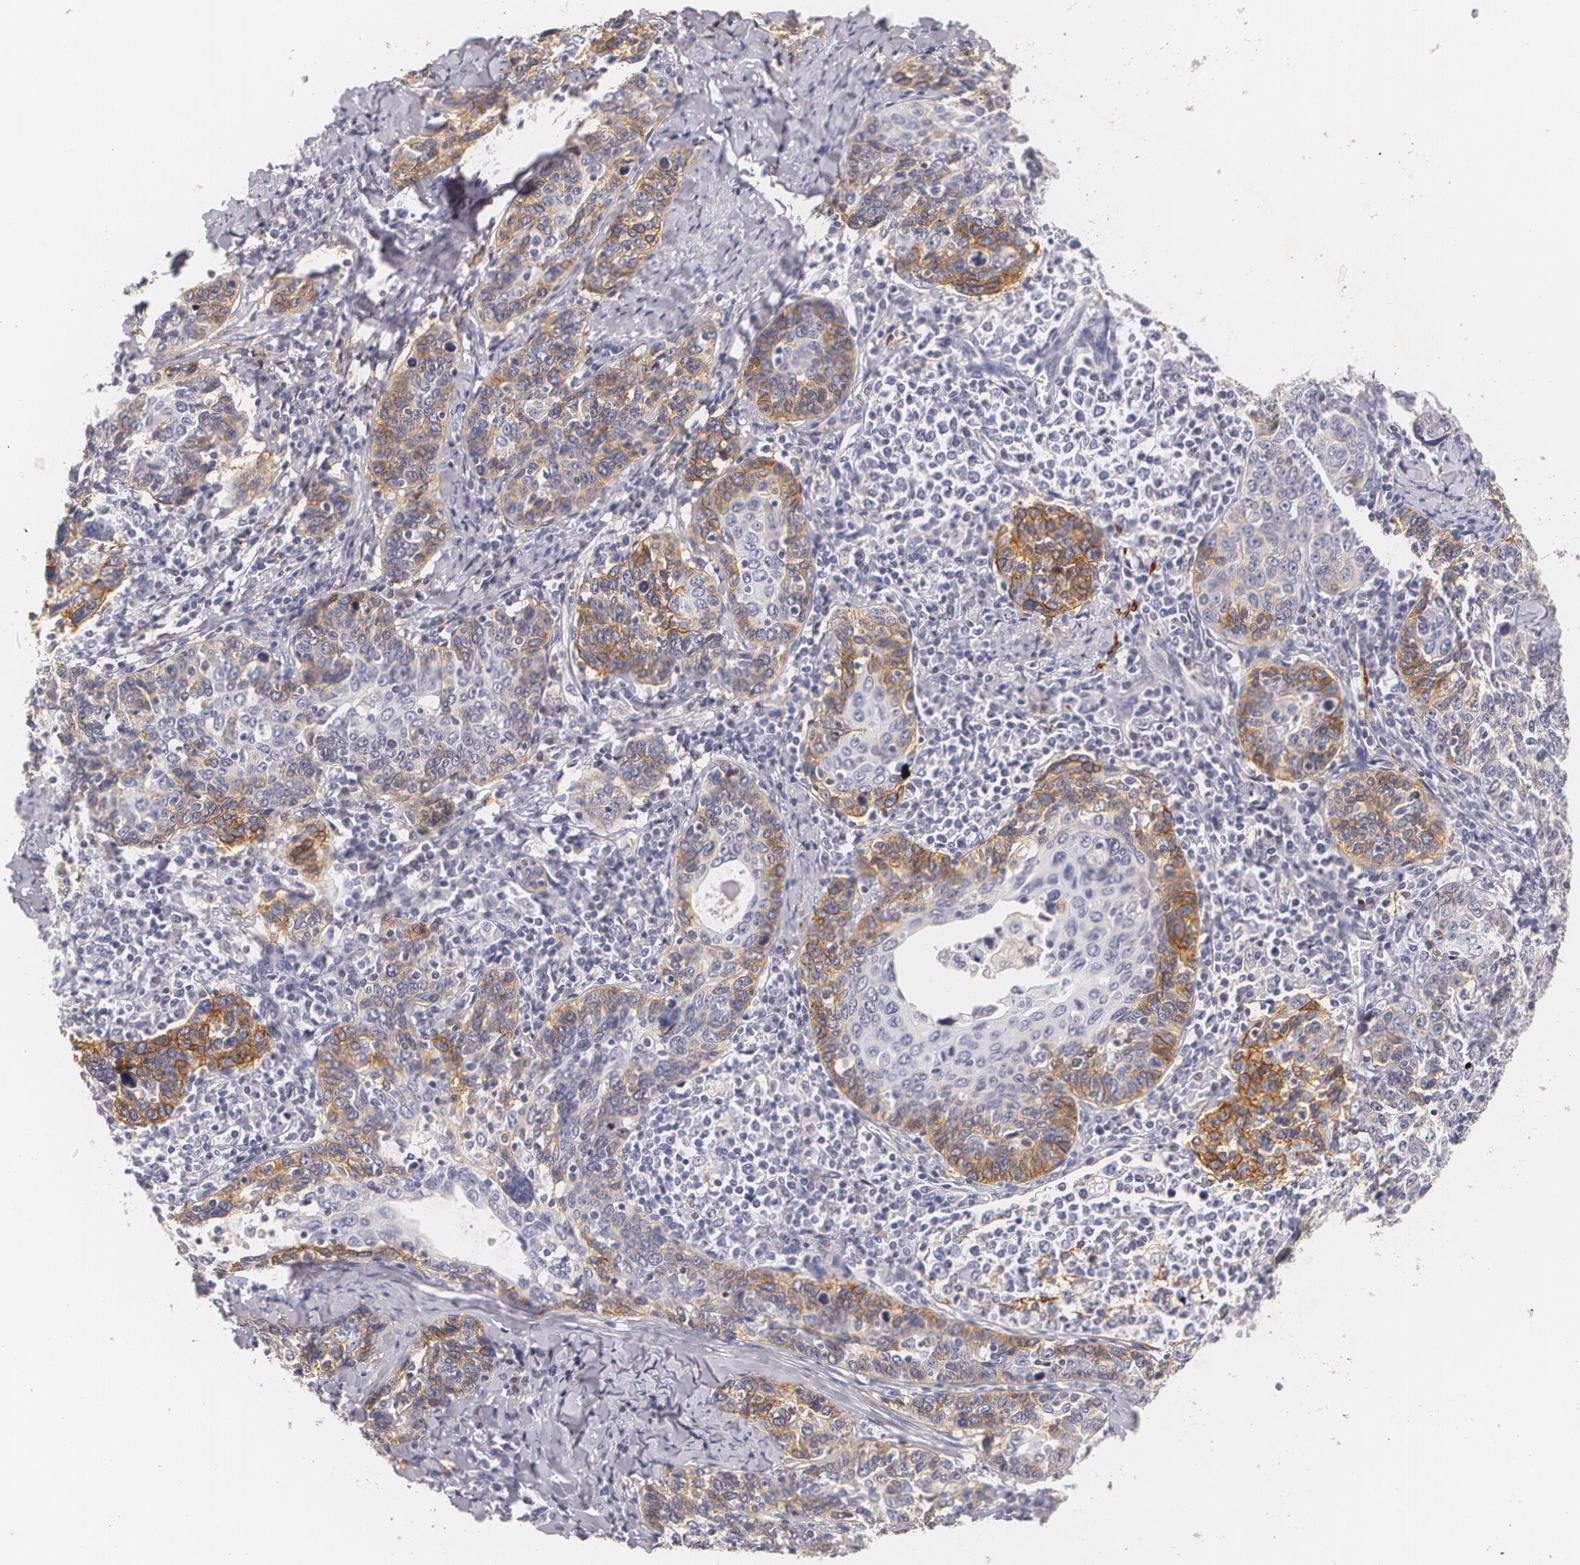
{"staining": {"intensity": "weak", "quantity": "<25%", "location": "cytoplasmic/membranous"}, "tissue": "cervical cancer", "cell_type": "Tumor cells", "image_type": "cancer", "snomed": [{"axis": "morphology", "description": "Squamous cell carcinoma, NOS"}, {"axis": "topography", "description": "Cervix"}], "caption": "DAB immunohistochemical staining of squamous cell carcinoma (cervical) demonstrates no significant expression in tumor cells.", "gene": "NGFR", "patient": {"sex": "female", "age": 41}}